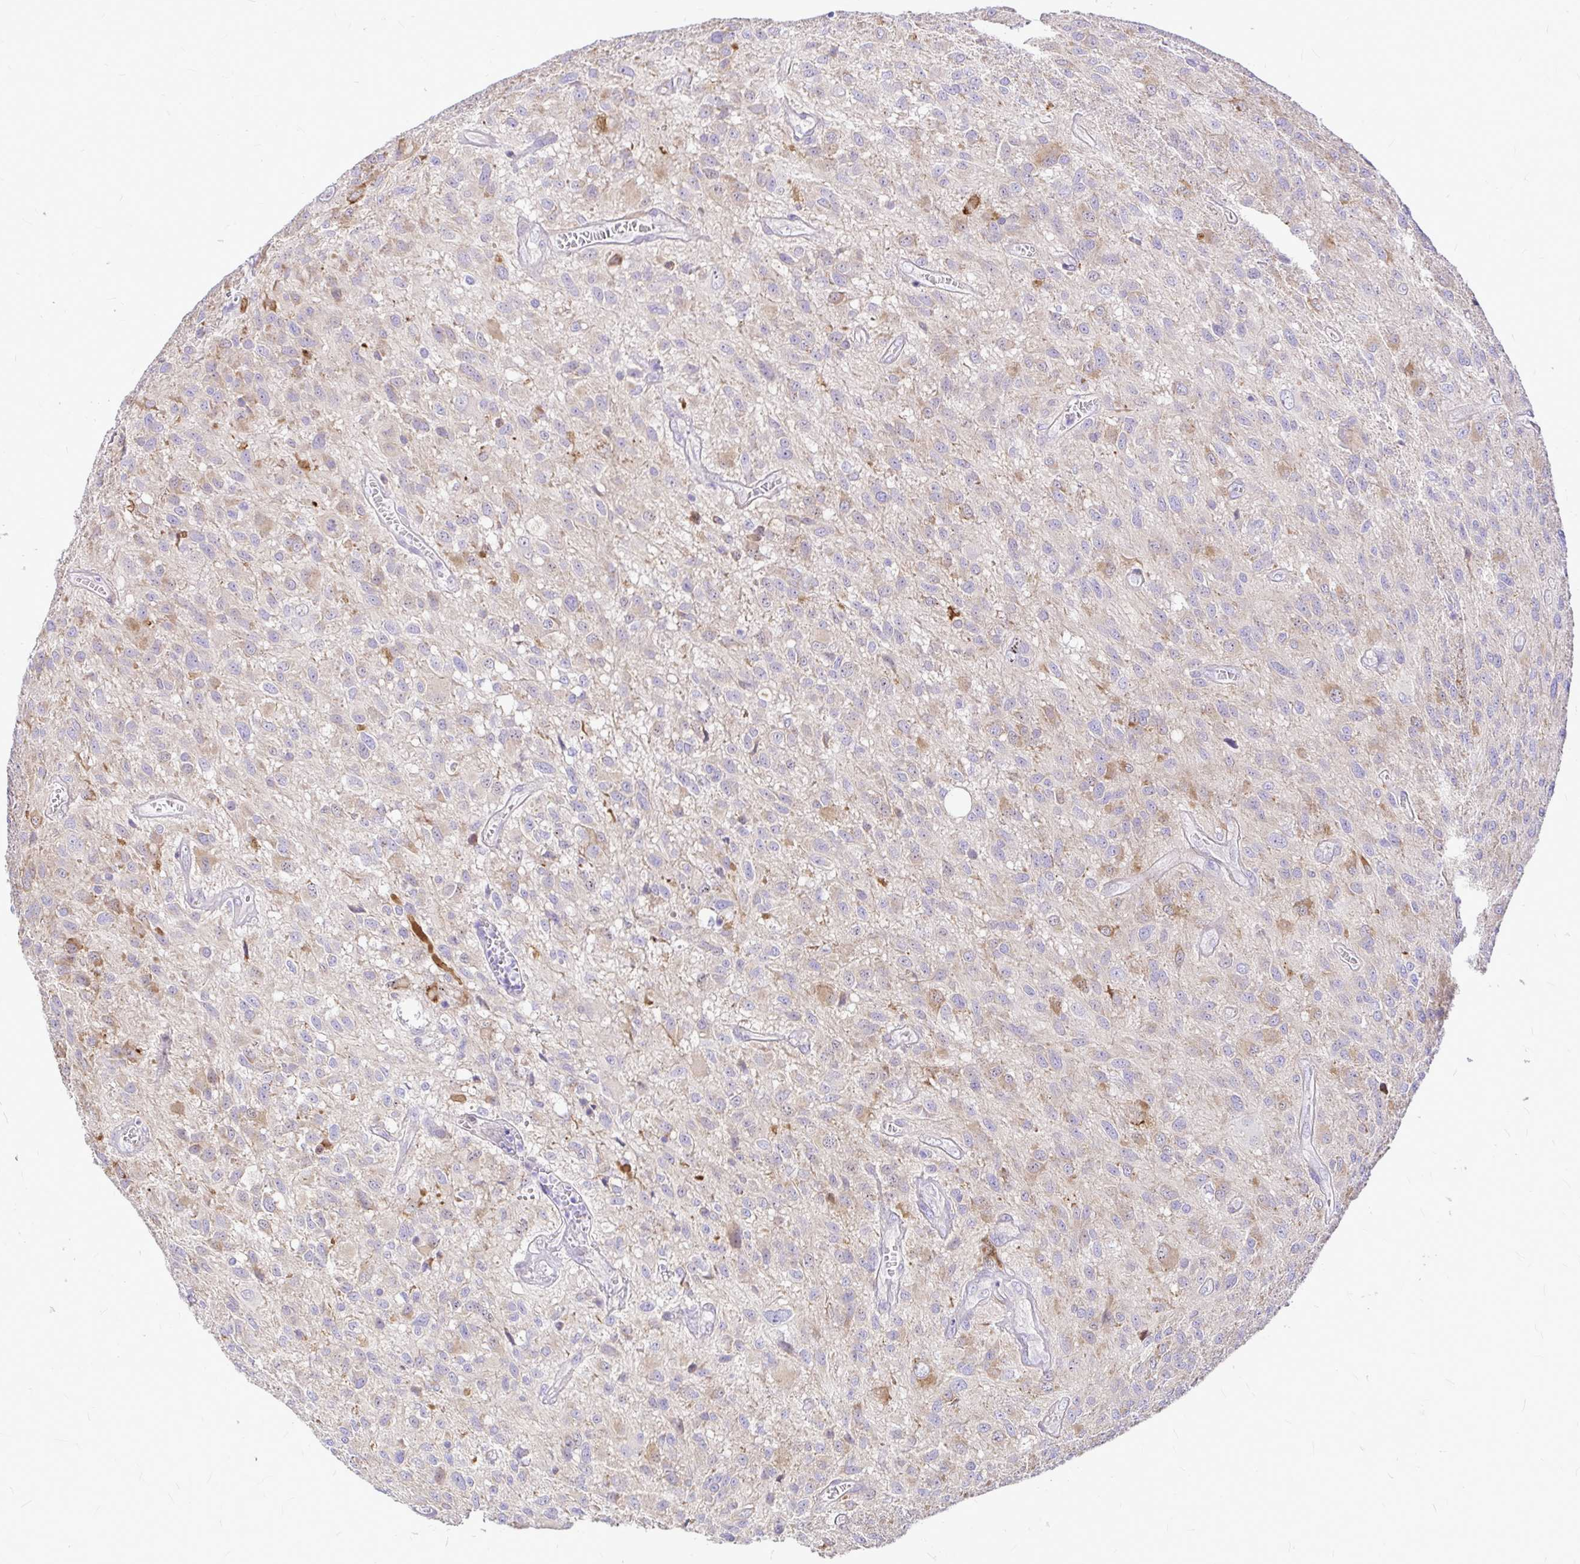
{"staining": {"intensity": "negative", "quantity": "none", "location": "none"}, "tissue": "glioma", "cell_type": "Tumor cells", "image_type": "cancer", "snomed": [{"axis": "morphology", "description": "Glioma, malignant, Low grade"}, {"axis": "topography", "description": "Brain"}], "caption": "High magnification brightfield microscopy of glioma stained with DAB (3,3'-diaminobenzidine) (brown) and counterstained with hematoxylin (blue): tumor cells show no significant expression. (Stains: DAB (3,3'-diaminobenzidine) IHC with hematoxylin counter stain, Microscopy: brightfield microscopy at high magnification).", "gene": "GABBR2", "patient": {"sex": "male", "age": 66}}